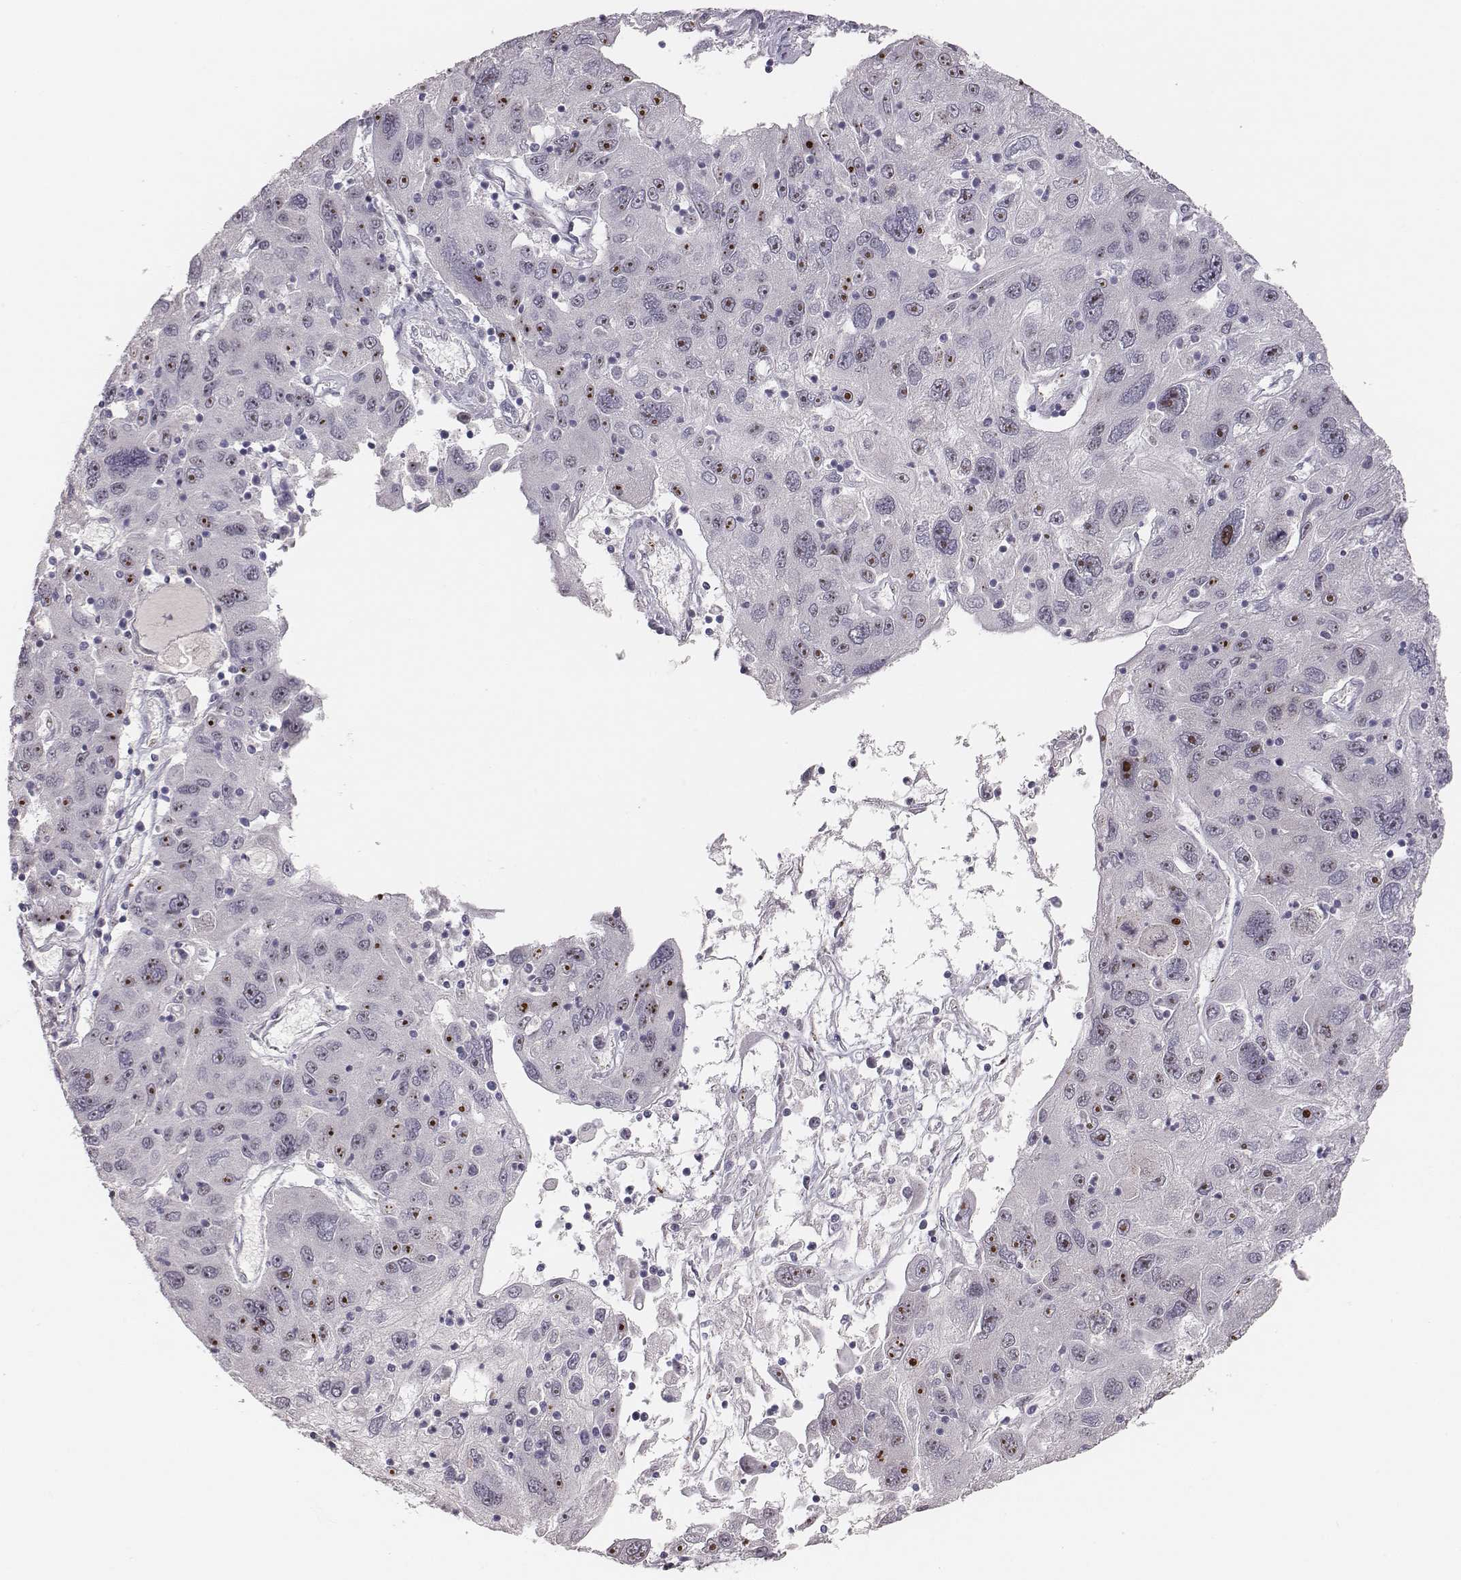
{"staining": {"intensity": "moderate", "quantity": "25%-75%", "location": "nuclear"}, "tissue": "stomach cancer", "cell_type": "Tumor cells", "image_type": "cancer", "snomed": [{"axis": "morphology", "description": "Adenocarcinoma, NOS"}, {"axis": "topography", "description": "Stomach"}], "caption": "The histopathology image displays staining of stomach cancer, revealing moderate nuclear protein expression (brown color) within tumor cells.", "gene": "NIFK", "patient": {"sex": "male", "age": 56}}